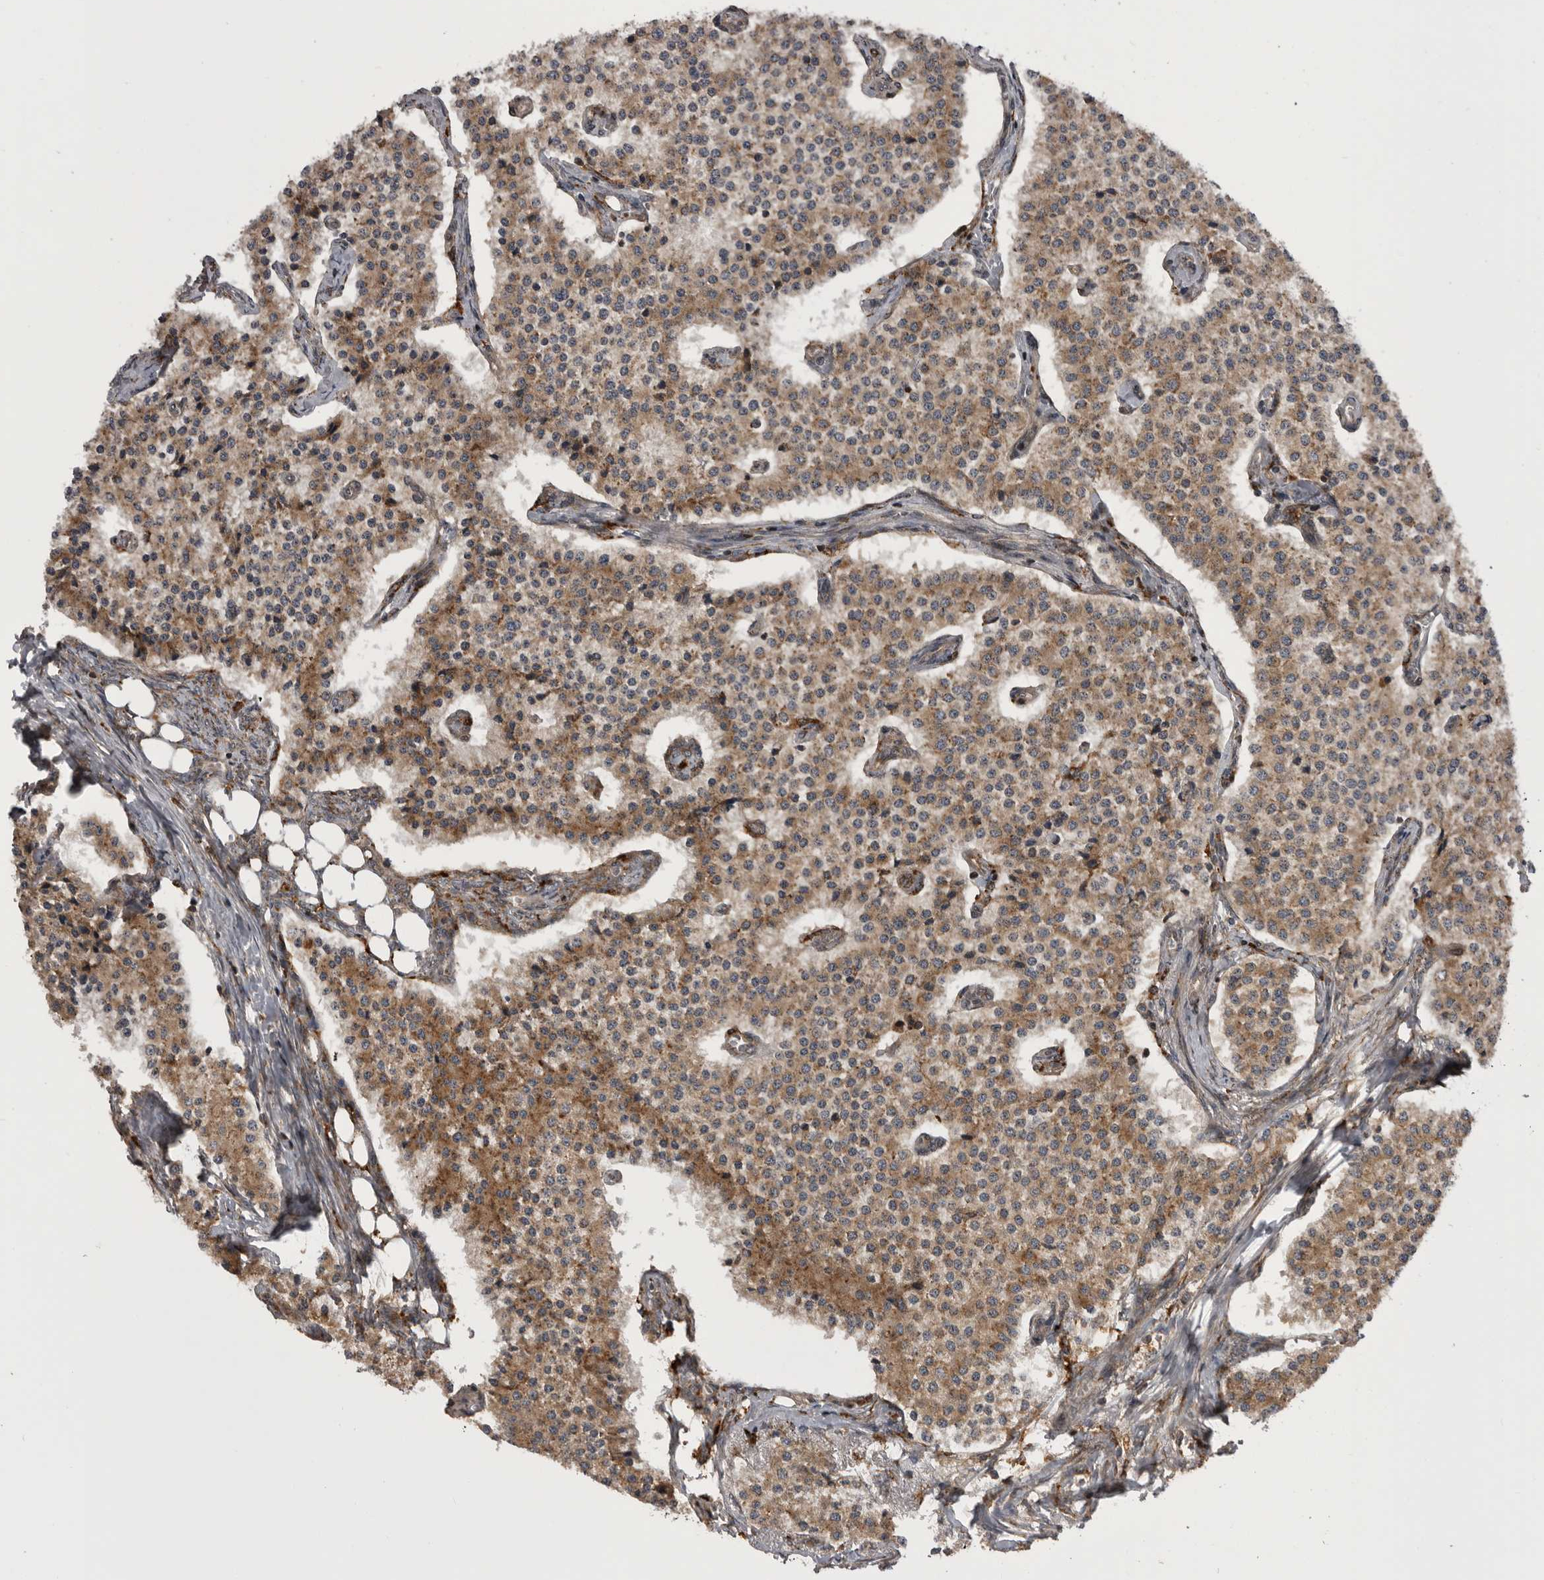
{"staining": {"intensity": "moderate", "quantity": ">75%", "location": "cytoplasmic/membranous"}, "tissue": "carcinoid", "cell_type": "Tumor cells", "image_type": "cancer", "snomed": [{"axis": "morphology", "description": "Carcinoid, malignant, NOS"}, {"axis": "topography", "description": "Colon"}], "caption": "Moderate cytoplasmic/membranous expression for a protein is appreciated in approximately >75% of tumor cells of carcinoid using IHC.", "gene": "RAB3GAP2", "patient": {"sex": "female", "age": 52}}